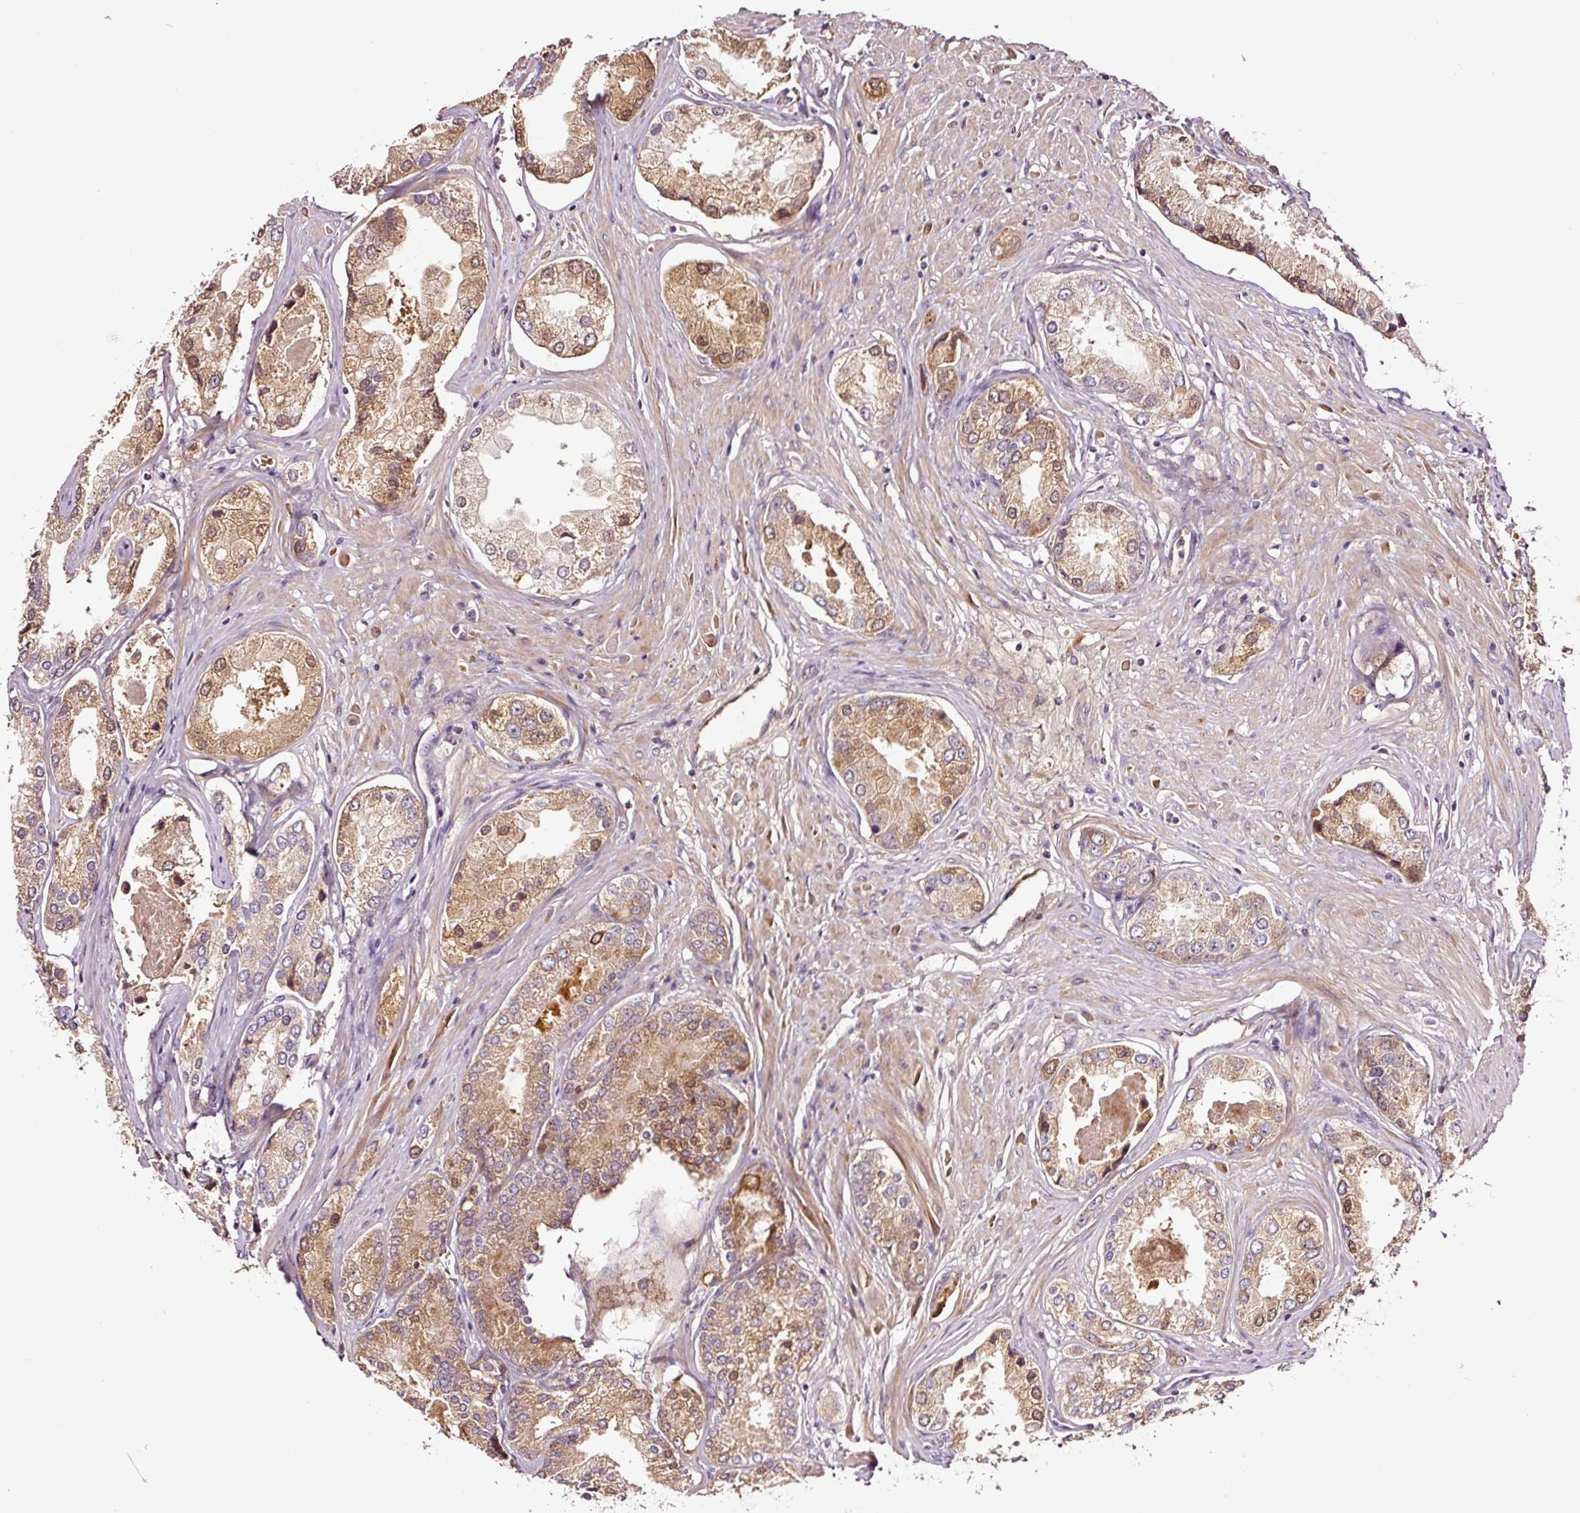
{"staining": {"intensity": "moderate", "quantity": ">75%", "location": "cytoplasmic/membranous"}, "tissue": "prostate cancer", "cell_type": "Tumor cells", "image_type": "cancer", "snomed": [{"axis": "morphology", "description": "Adenocarcinoma, Low grade"}, {"axis": "topography", "description": "Prostate"}], "caption": "Prostate adenocarcinoma (low-grade) was stained to show a protein in brown. There is medium levels of moderate cytoplasmic/membranous positivity in about >75% of tumor cells.", "gene": "PGLYRP2", "patient": {"sex": "male", "age": 68}}